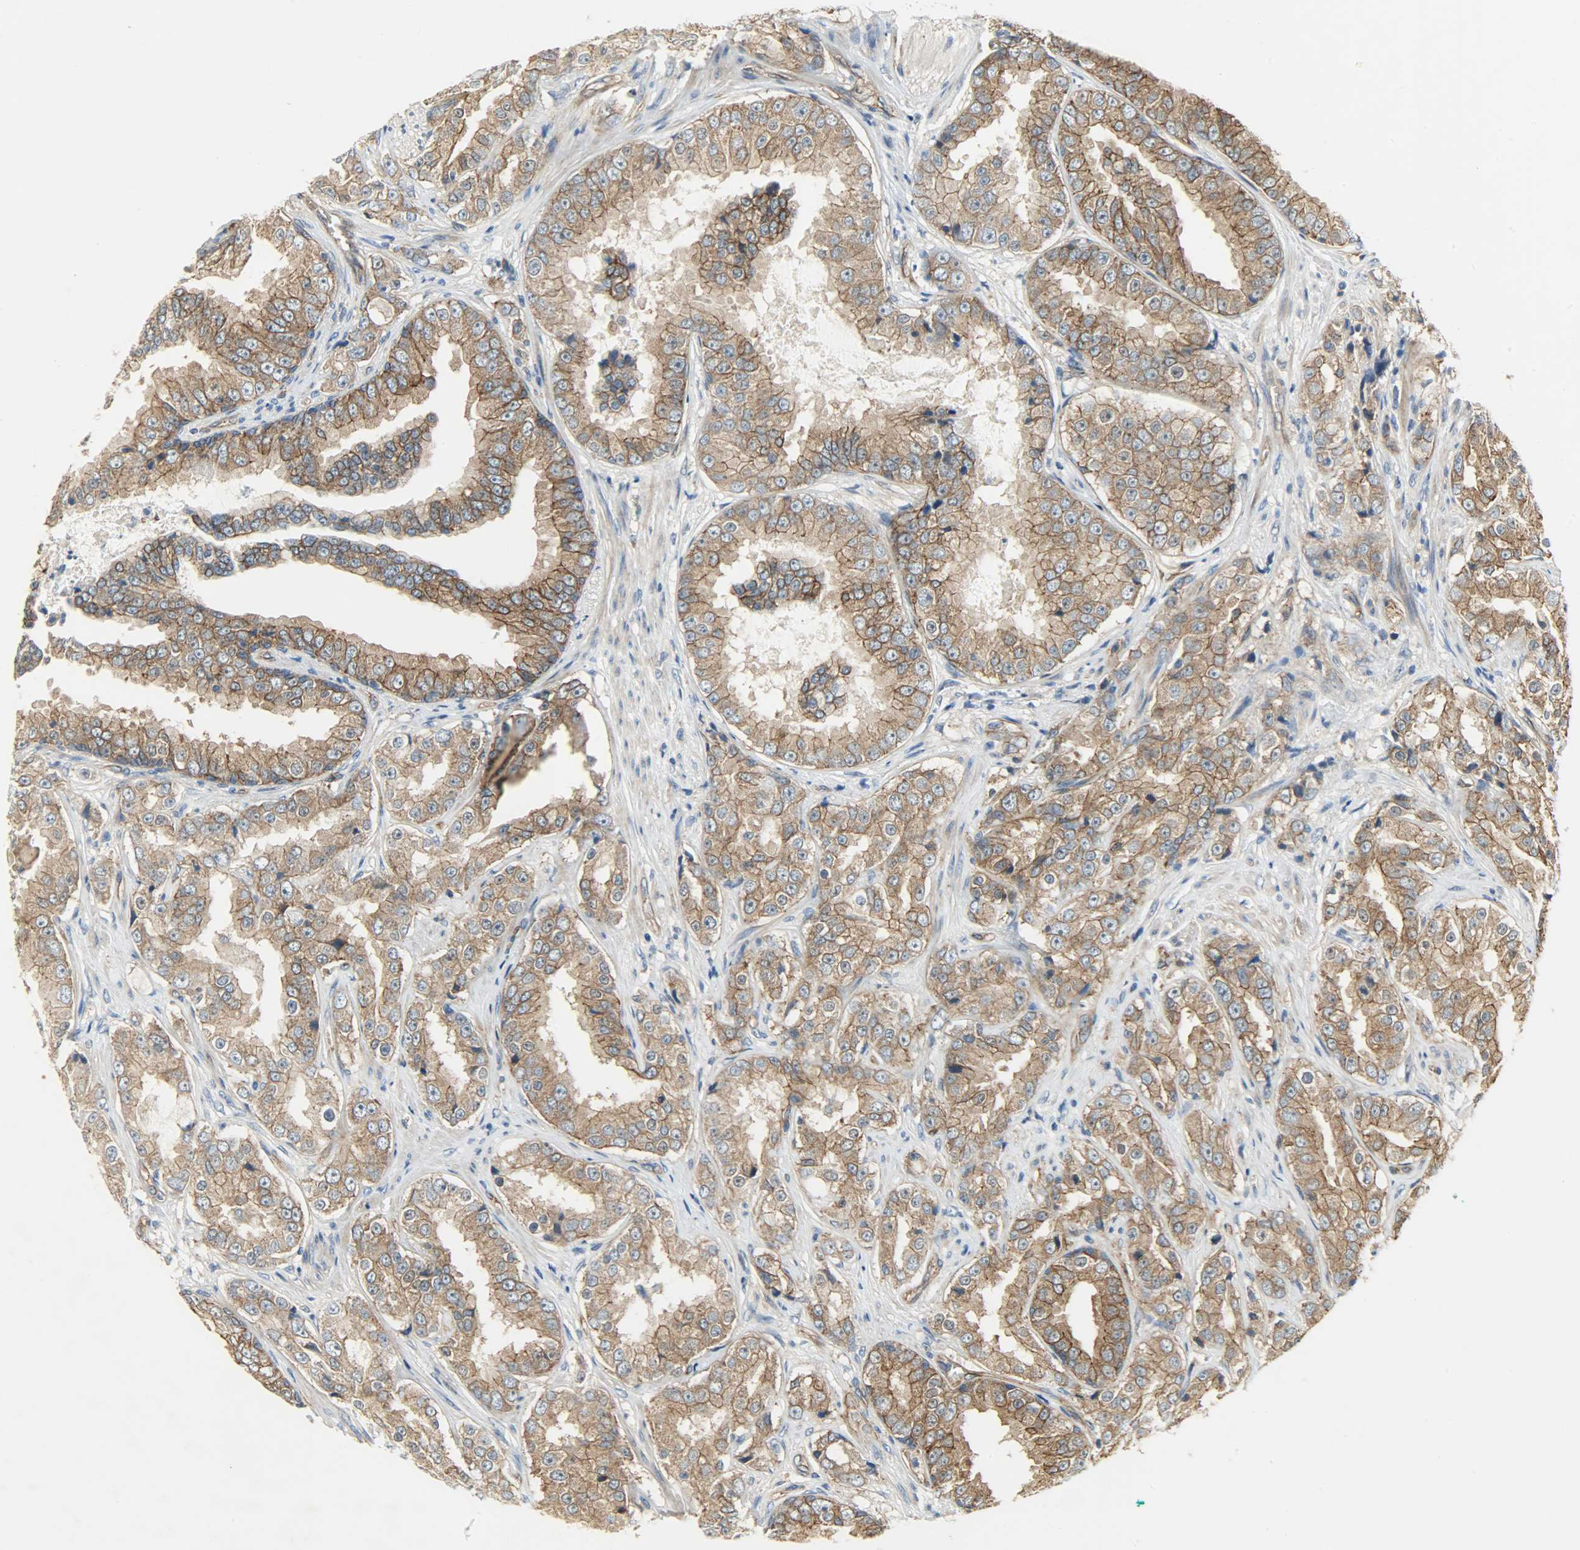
{"staining": {"intensity": "moderate", "quantity": ">75%", "location": "cytoplasmic/membranous"}, "tissue": "prostate cancer", "cell_type": "Tumor cells", "image_type": "cancer", "snomed": [{"axis": "morphology", "description": "Adenocarcinoma, High grade"}, {"axis": "topography", "description": "Prostate"}], "caption": "Protein analysis of high-grade adenocarcinoma (prostate) tissue reveals moderate cytoplasmic/membranous positivity in about >75% of tumor cells.", "gene": "KIAA1217", "patient": {"sex": "male", "age": 73}}